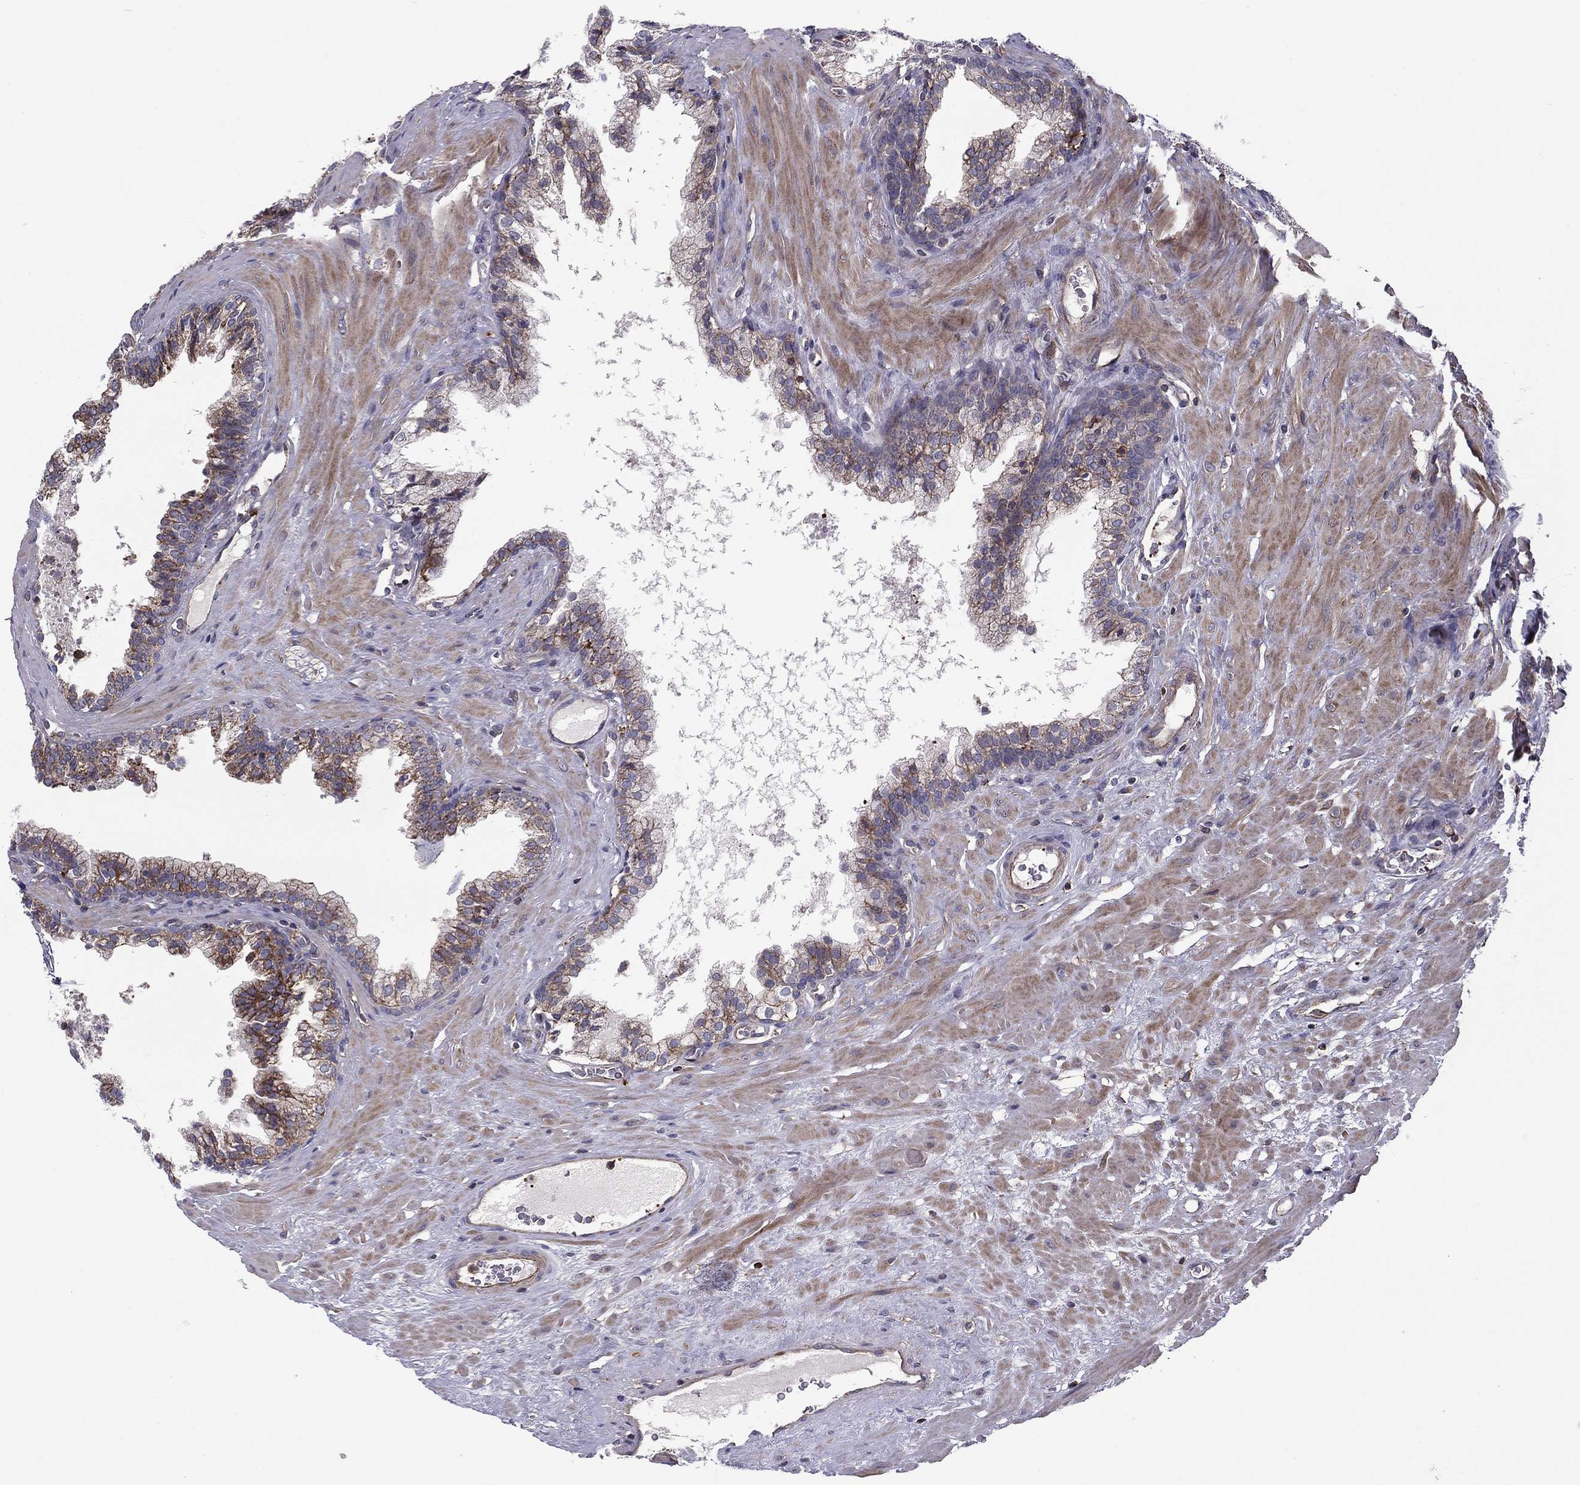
{"staining": {"intensity": "strong", "quantity": "25%-75%", "location": "cytoplasmic/membranous"}, "tissue": "prostate cancer", "cell_type": "Tumor cells", "image_type": "cancer", "snomed": [{"axis": "morphology", "description": "Adenocarcinoma, NOS"}, {"axis": "topography", "description": "Prostate"}], "caption": "A photomicrograph showing strong cytoplasmic/membranous staining in about 25%-75% of tumor cells in prostate adenocarcinoma, as visualized by brown immunohistochemical staining.", "gene": "ALG6", "patient": {"sex": "male", "age": 66}}